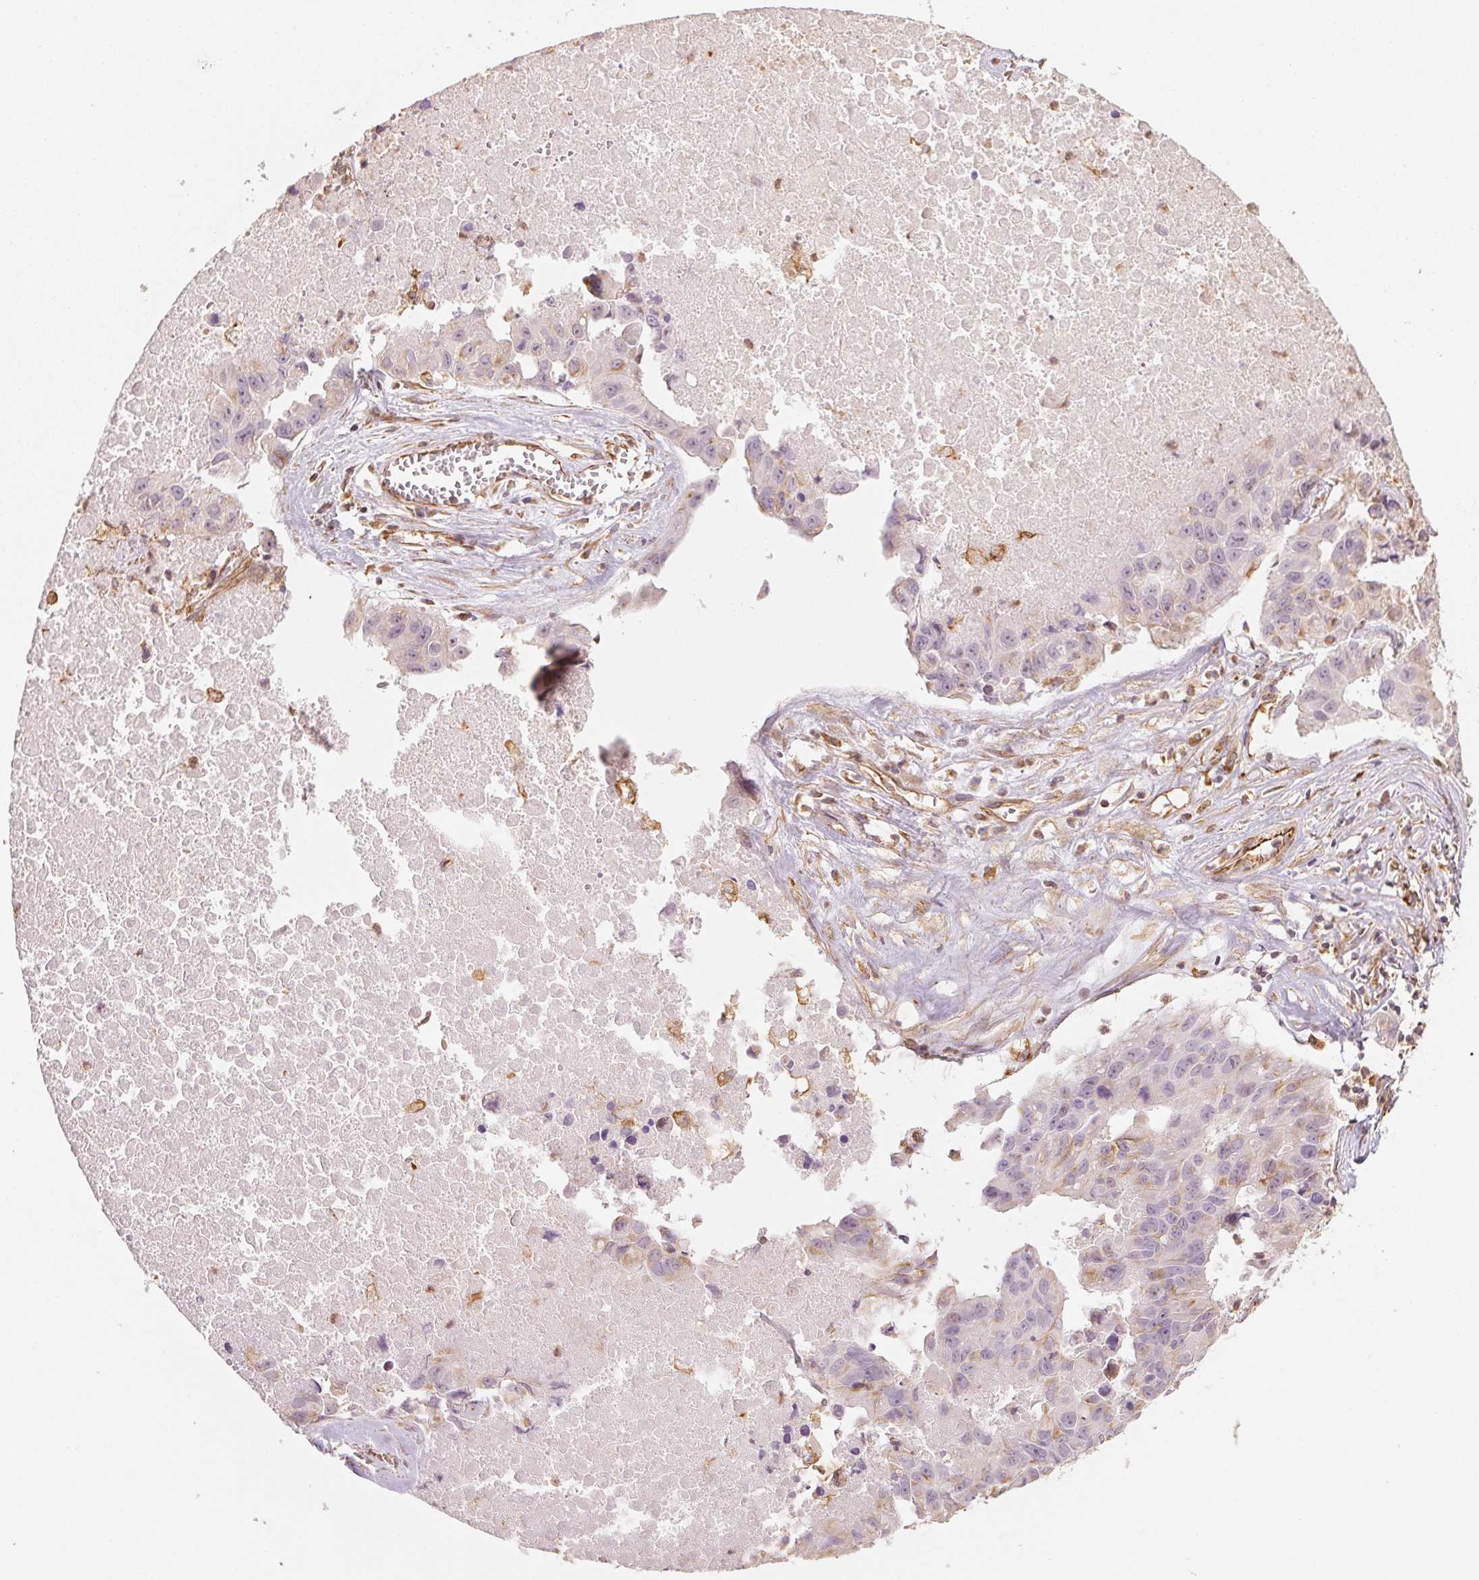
{"staining": {"intensity": "weak", "quantity": "<25%", "location": "cytoplasmic/membranous"}, "tissue": "lung cancer", "cell_type": "Tumor cells", "image_type": "cancer", "snomed": [{"axis": "morphology", "description": "Adenocarcinoma, NOS"}, {"axis": "topography", "description": "Lymph node"}, {"axis": "topography", "description": "Lung"}], "caption": "Protein analysis of lung cancer shows no significant staining in tumor cells. (DAB (3,3'-diaminobenzidine) IHC with hematoxylin counter stain).", "gene": "FOXR2", "patient": {"sex": "male", "age": 64}}